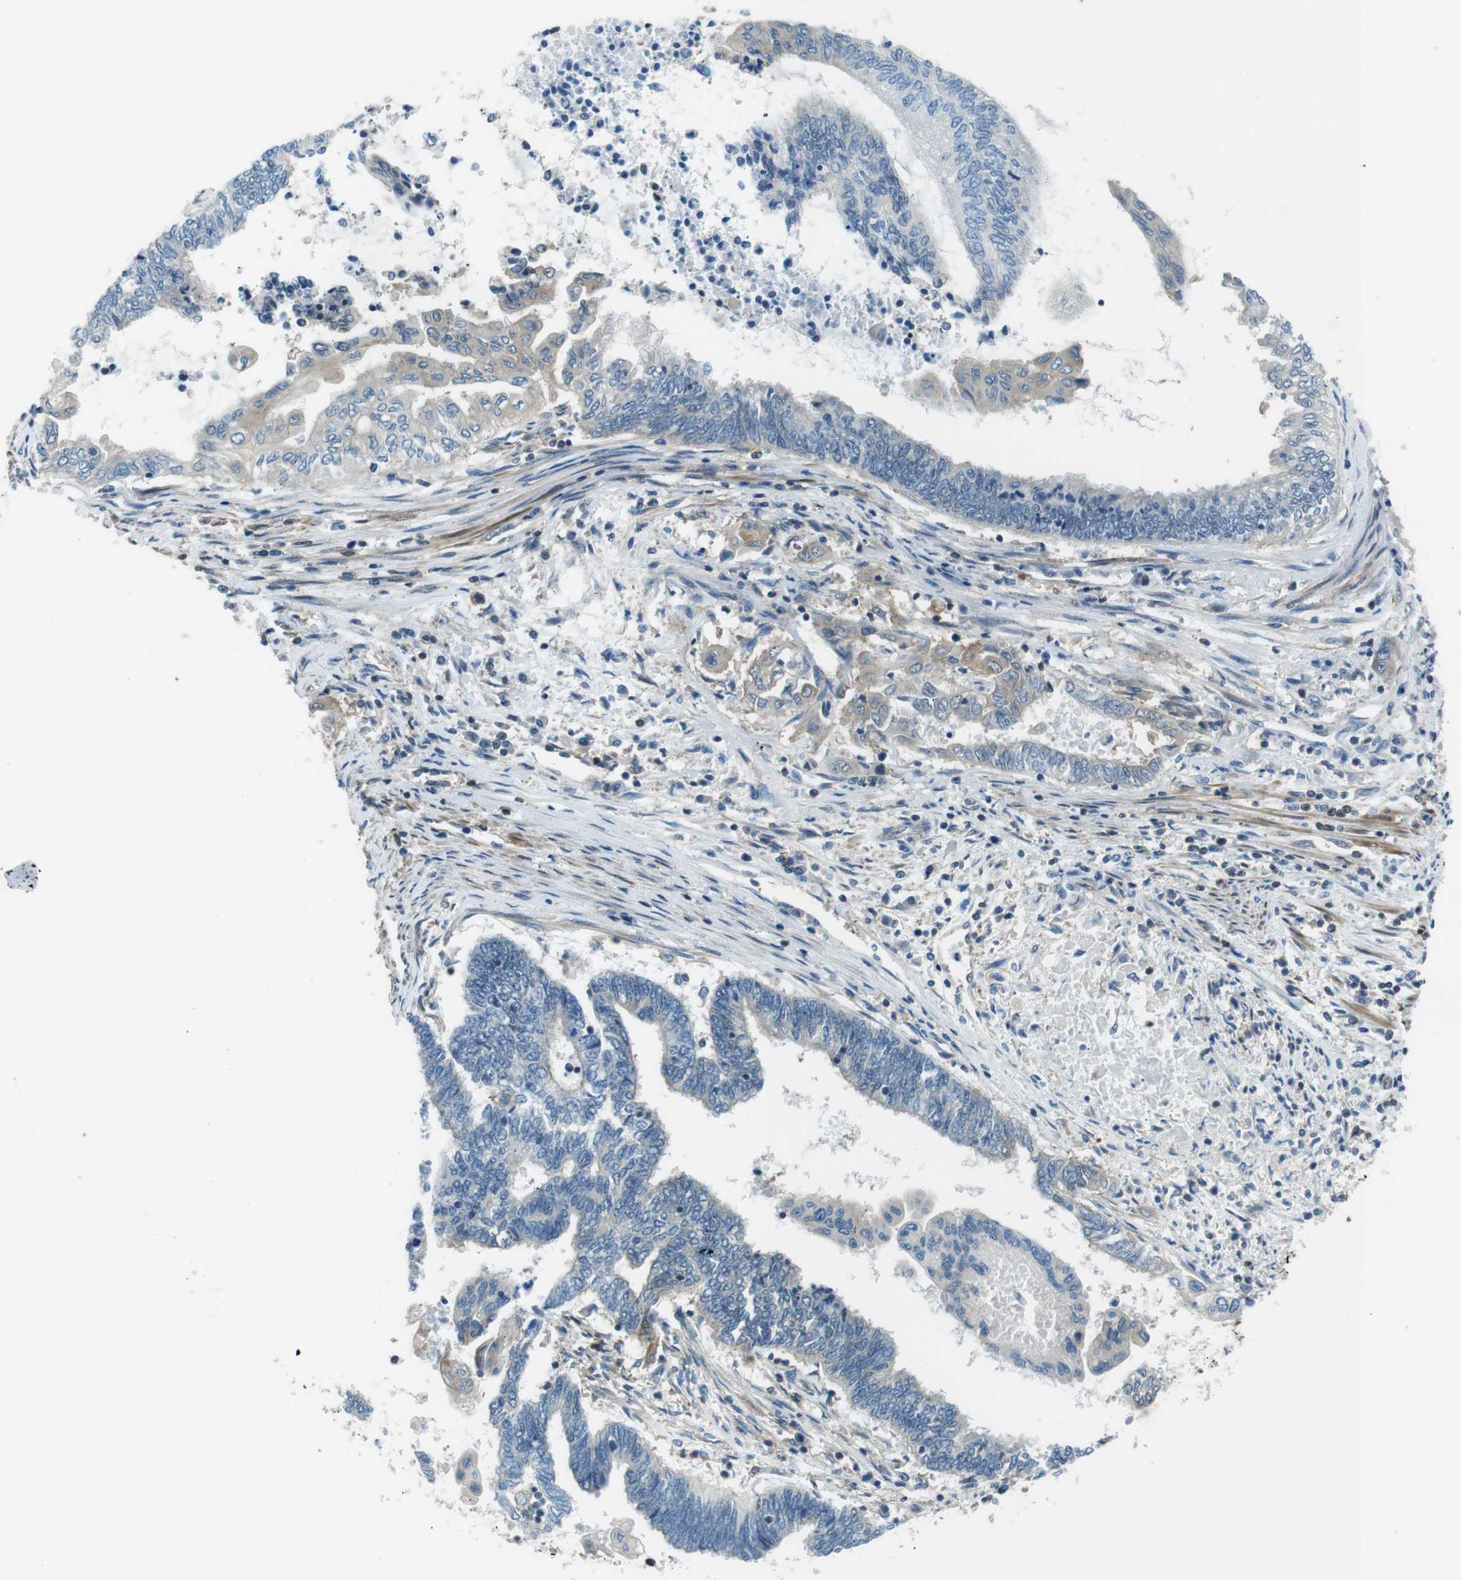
{"staining": {"intensity": "weak", "quantity": "<25%", "location": "cytoplasmic/membranous"}, "tissue": "endometrial cancer", "cell_type": "Tumor cells", "image_type": "cancer", "snomed": [{"axis": "morphology", "description": "Adenocarcinoma, NOS"}, {"axis": "topography", "description": "Uterus"}, {"axis": "topography", "description": "Endometrium"}], "caption": "Photomicrograph shows no significant protein expression in tumor cells of endometrial cancer. (DAB (3,3'-diaminobenzidine) immunohistochemistry (IHC) with hematoxylin counter stain).", "gene": "TES", "patient": {"sex": "female", "age": 70}}